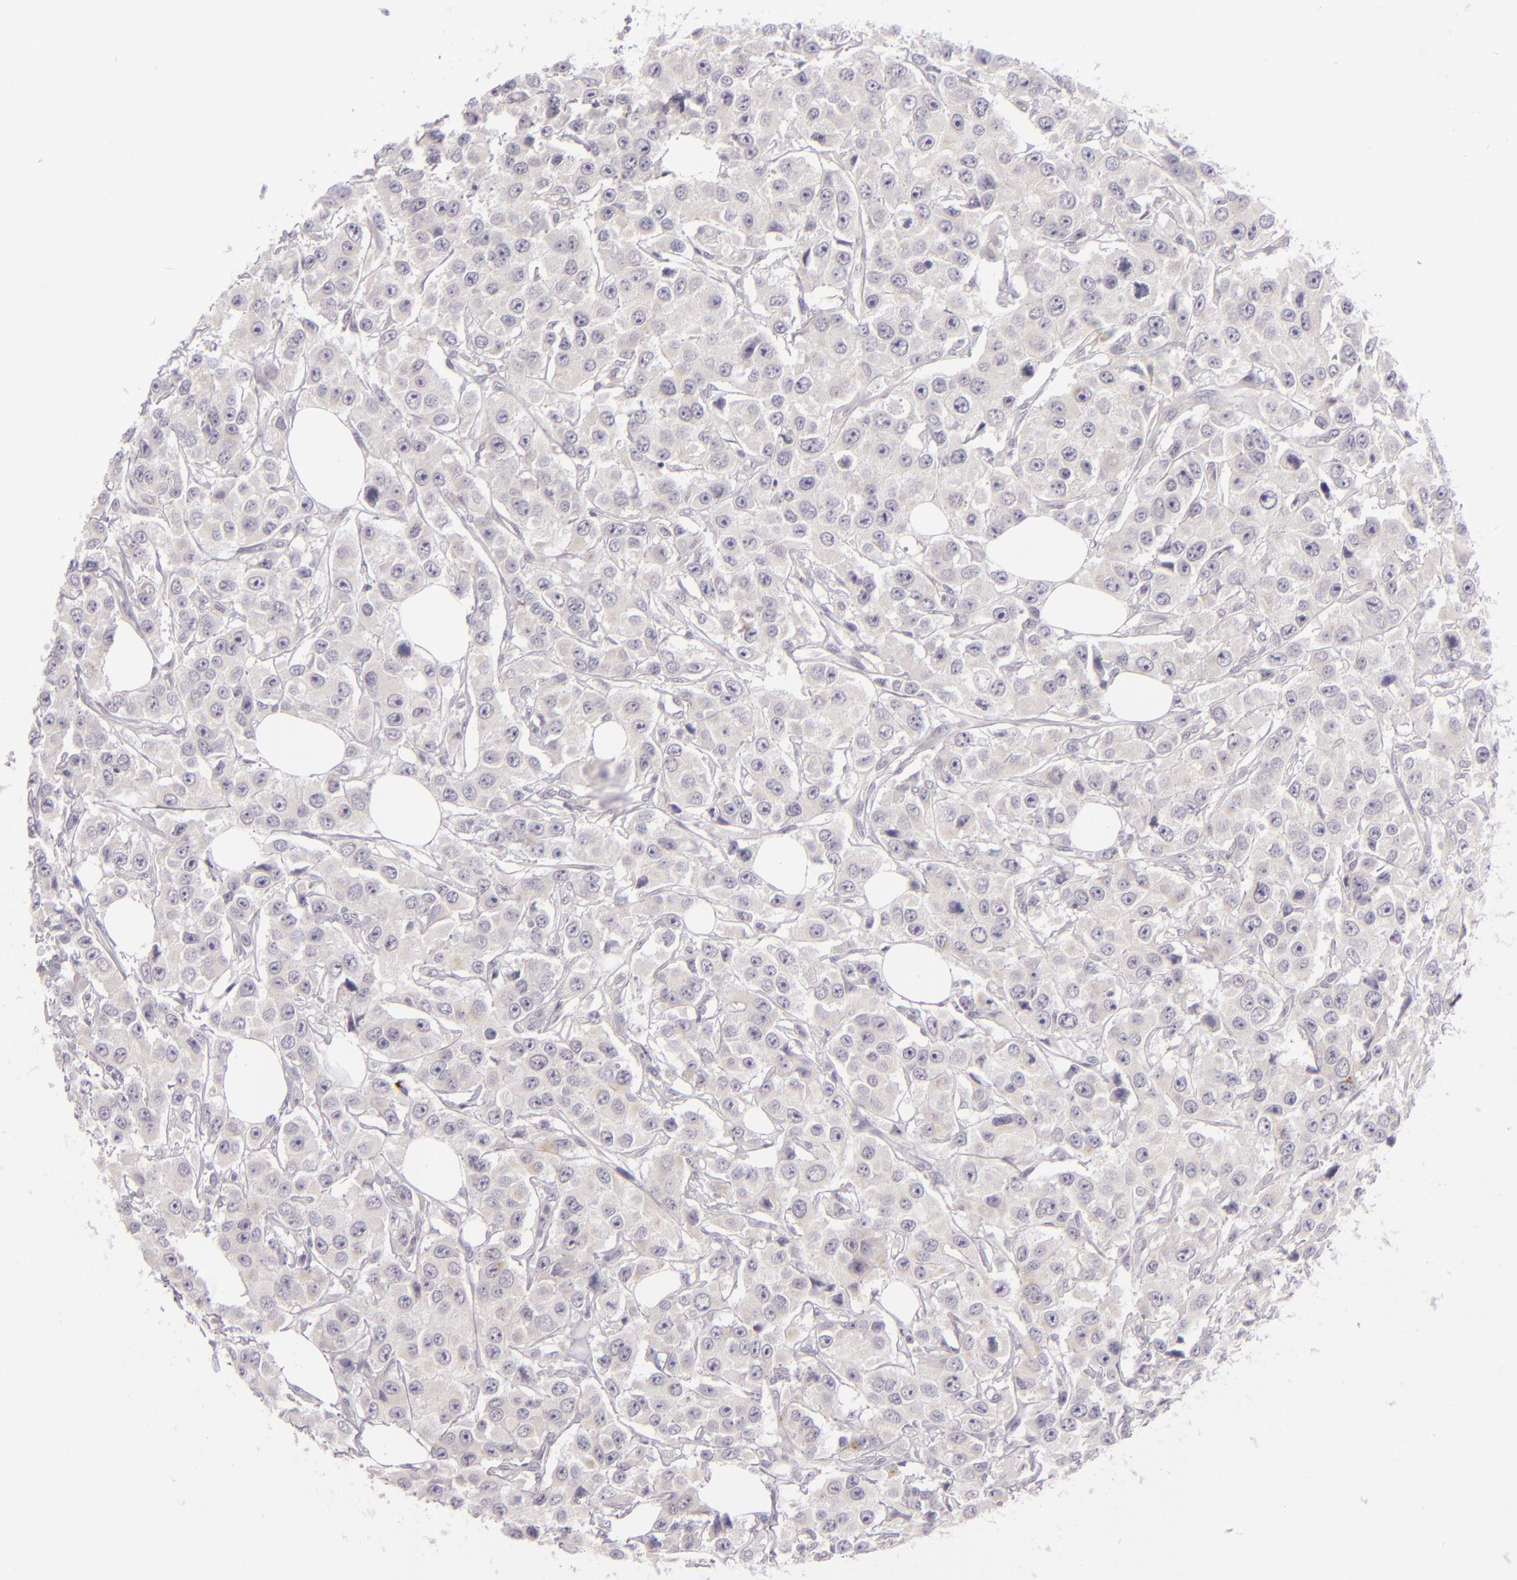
{"staining": {"intensity": "negative", "quantity": "none", "location": "none"}, "tissue": "breast cancer", "cell_type": "Tumor cells", "image_type": "cancer", "snomed": [{"axis": "morphology", "description": "Duct carcinoma"}, {"axis": "topography", "description": "Breast"}], "caption": "The image demonstrates no staining of tumor cells in invasive ductal carcinoma (breast). (Immunohistochemistry (ihc), brightfield microscopy, high magnification).", "gene": "EGFL6", "patient": {"sex": "female", "age": 58}}